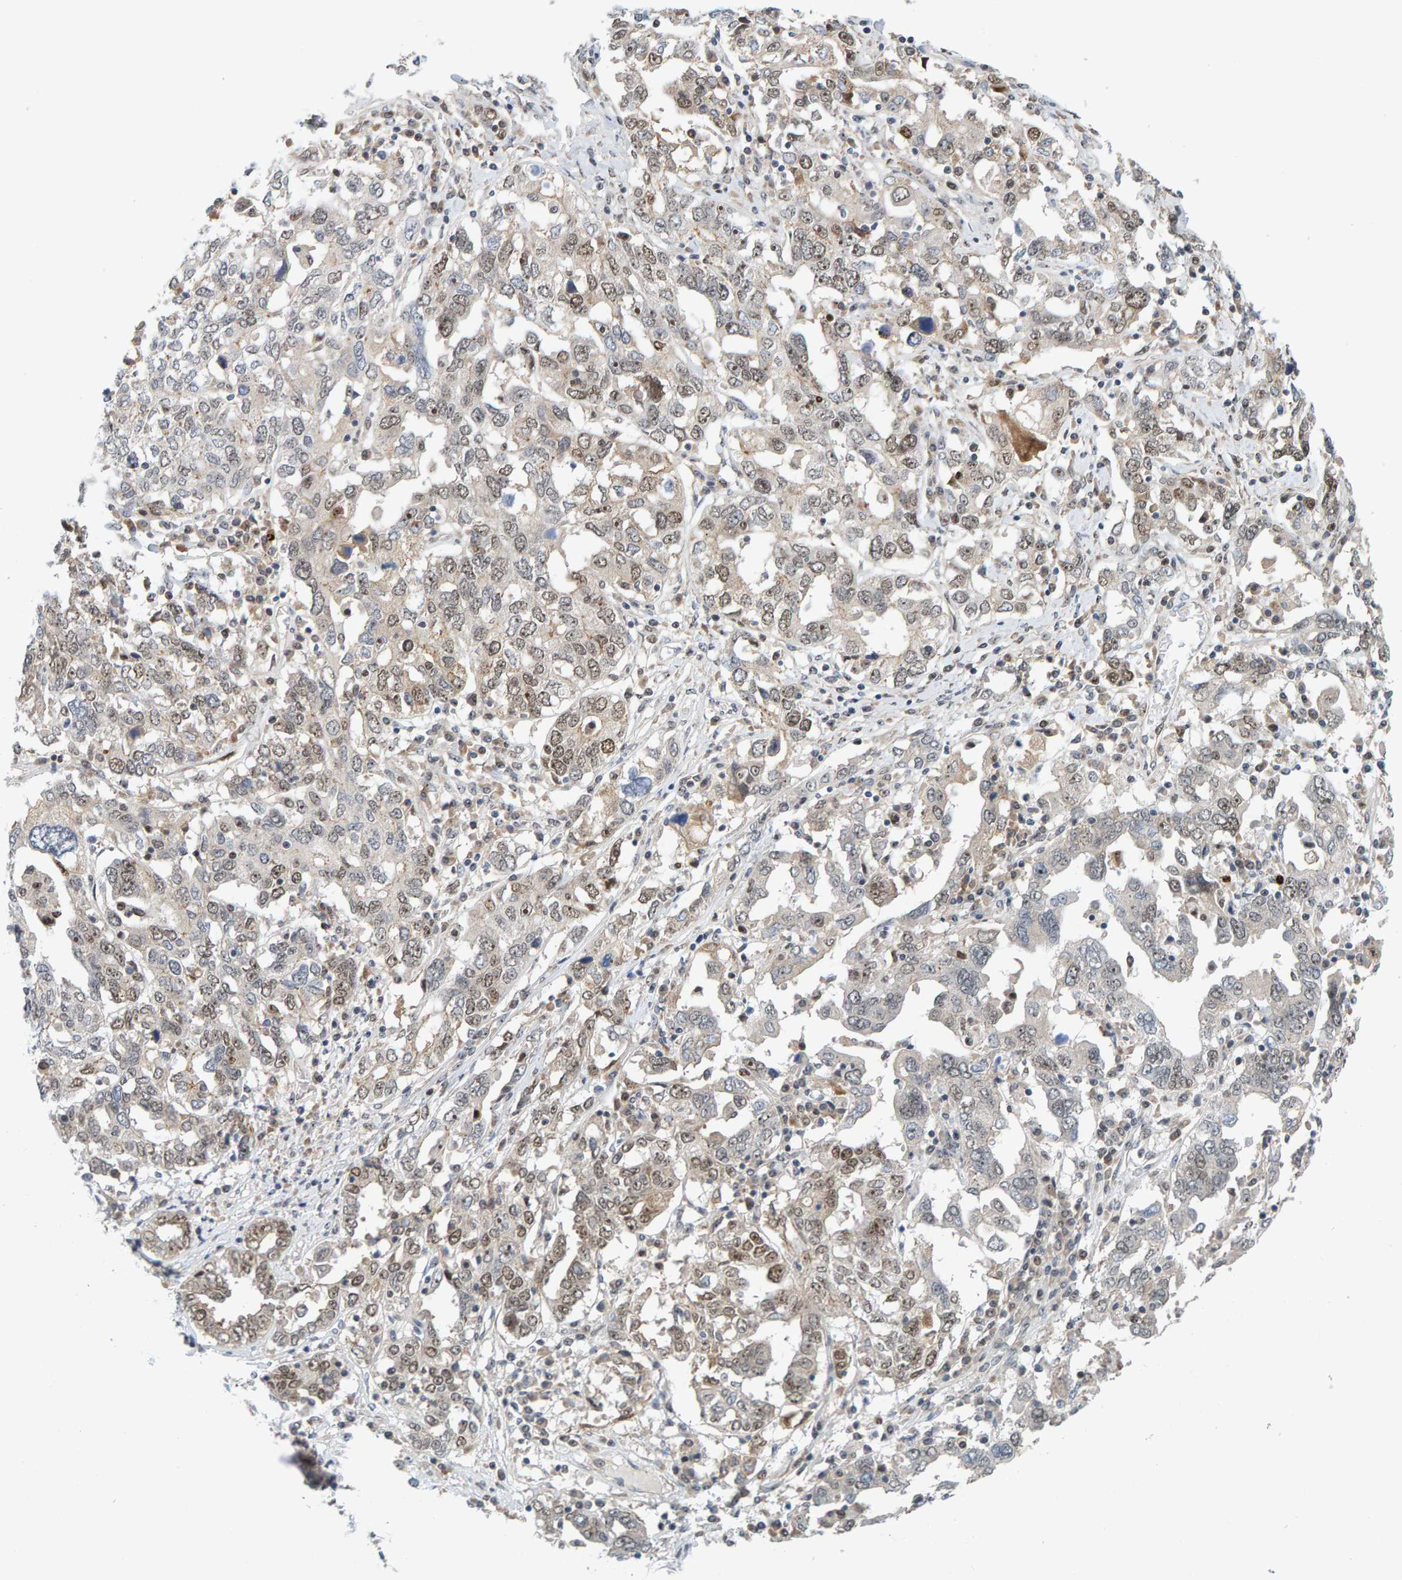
{"staining": {"intensity": "moderate", "quantity": ">75%", "location": "nuclear"}, "tissue": "ovarian cancer", "cell_type": "Tumor cells", "image_type": "cancer", "snomed": [{"axis": "morphology", "description": "Carcinoma, endometroid"}, {"axis": "topography", "description": "Ovary"}], "caption": "Immunohistochemical staining of human ovarian cancer displays moderate nuclear protein staining in approximately >75% of tumor cells. The protein of interest is shown in brown color, while the nuclei are stained blue.", "gene": "POLR1E", "patient": {"sex": "female", "age": 62}}